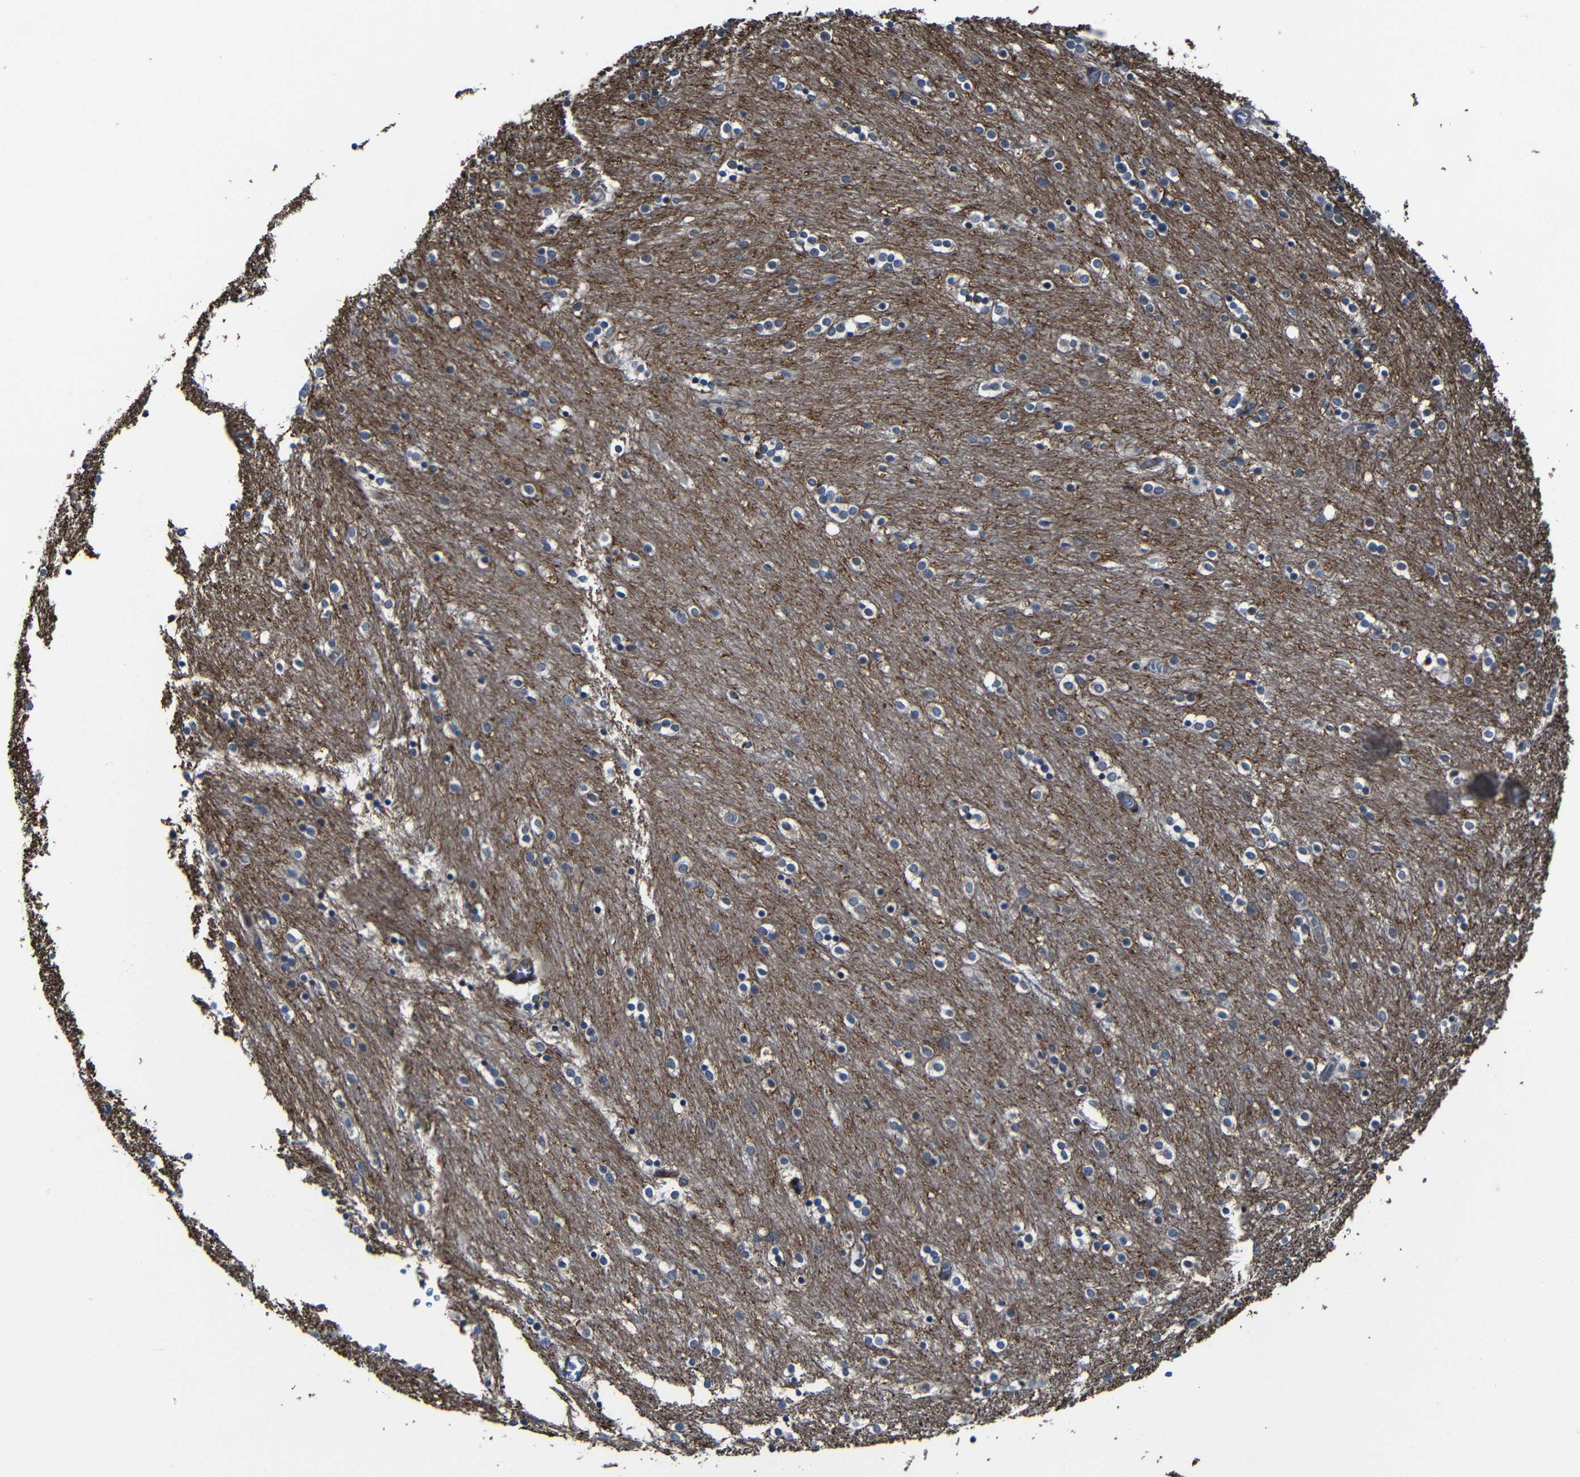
{"staining": {"intensity": "moderate", "quantity": "<25%", "location": "cytoplasmic/membranous"}, "tissue": "caudate", "cell_type": "Glial cells", "image_type": "normal", "snomed": [{"axis": "morphology", "description": "Normal tissue, NOS"}, {"axis": "topography", "description": "Lateral ventricle wall"}], "caption": "Protein analysis of benign caudate demonstrates moderate cytoplasmic/membranous positivity in about <25% of glial cells.", "gene": "KIAA0513", "patient": {"sex": "female", "age": 54}}